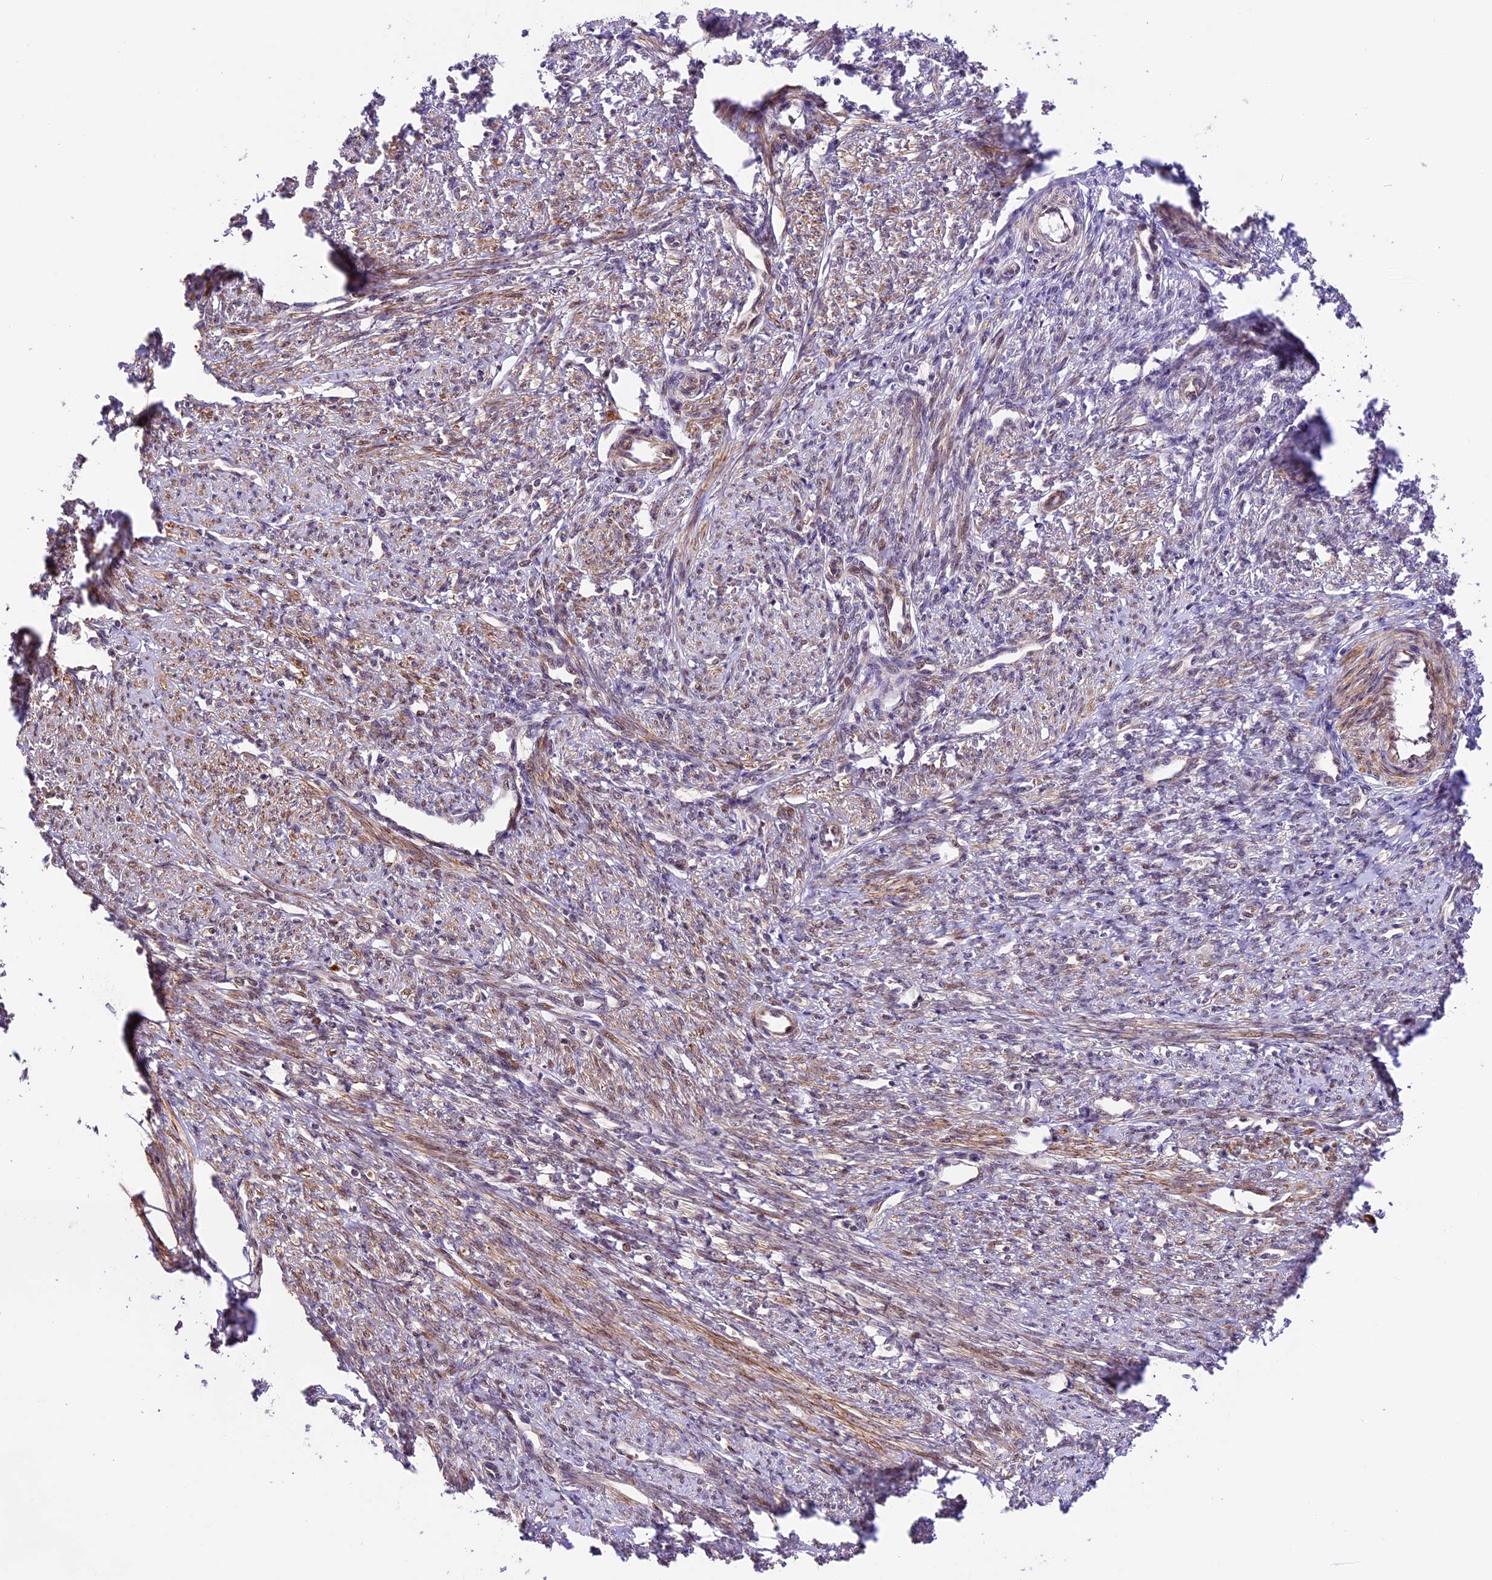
{"staining": {"intensity": "moderate", "quantity": "25%-75%", "location": "cytoplasmic/membranous,nuclear"}, "tissue": "smooth muscle", "cell_type": "Smooth muscle cells", "image_type": "normal", "snomed": [{"axis": "morphology", "description": "Normal tissue, NOS"}, {"axis": "topography", "description": "Smooth muscle"}, {"axis": "topography", "description": "Uterus"}], "caption": "Smooth muscle cells show medium levels of moderate cytoplasmic/membranous,nuclear expression in approximately 25%-75% of cells in normal smooth muscle. Using DAB (brown) and hematoxylin (blue) stains, captured at high magnification using brightfield microscopy.", "gene": "DHX38", "patient": {"sex": "female", "age": 59}}